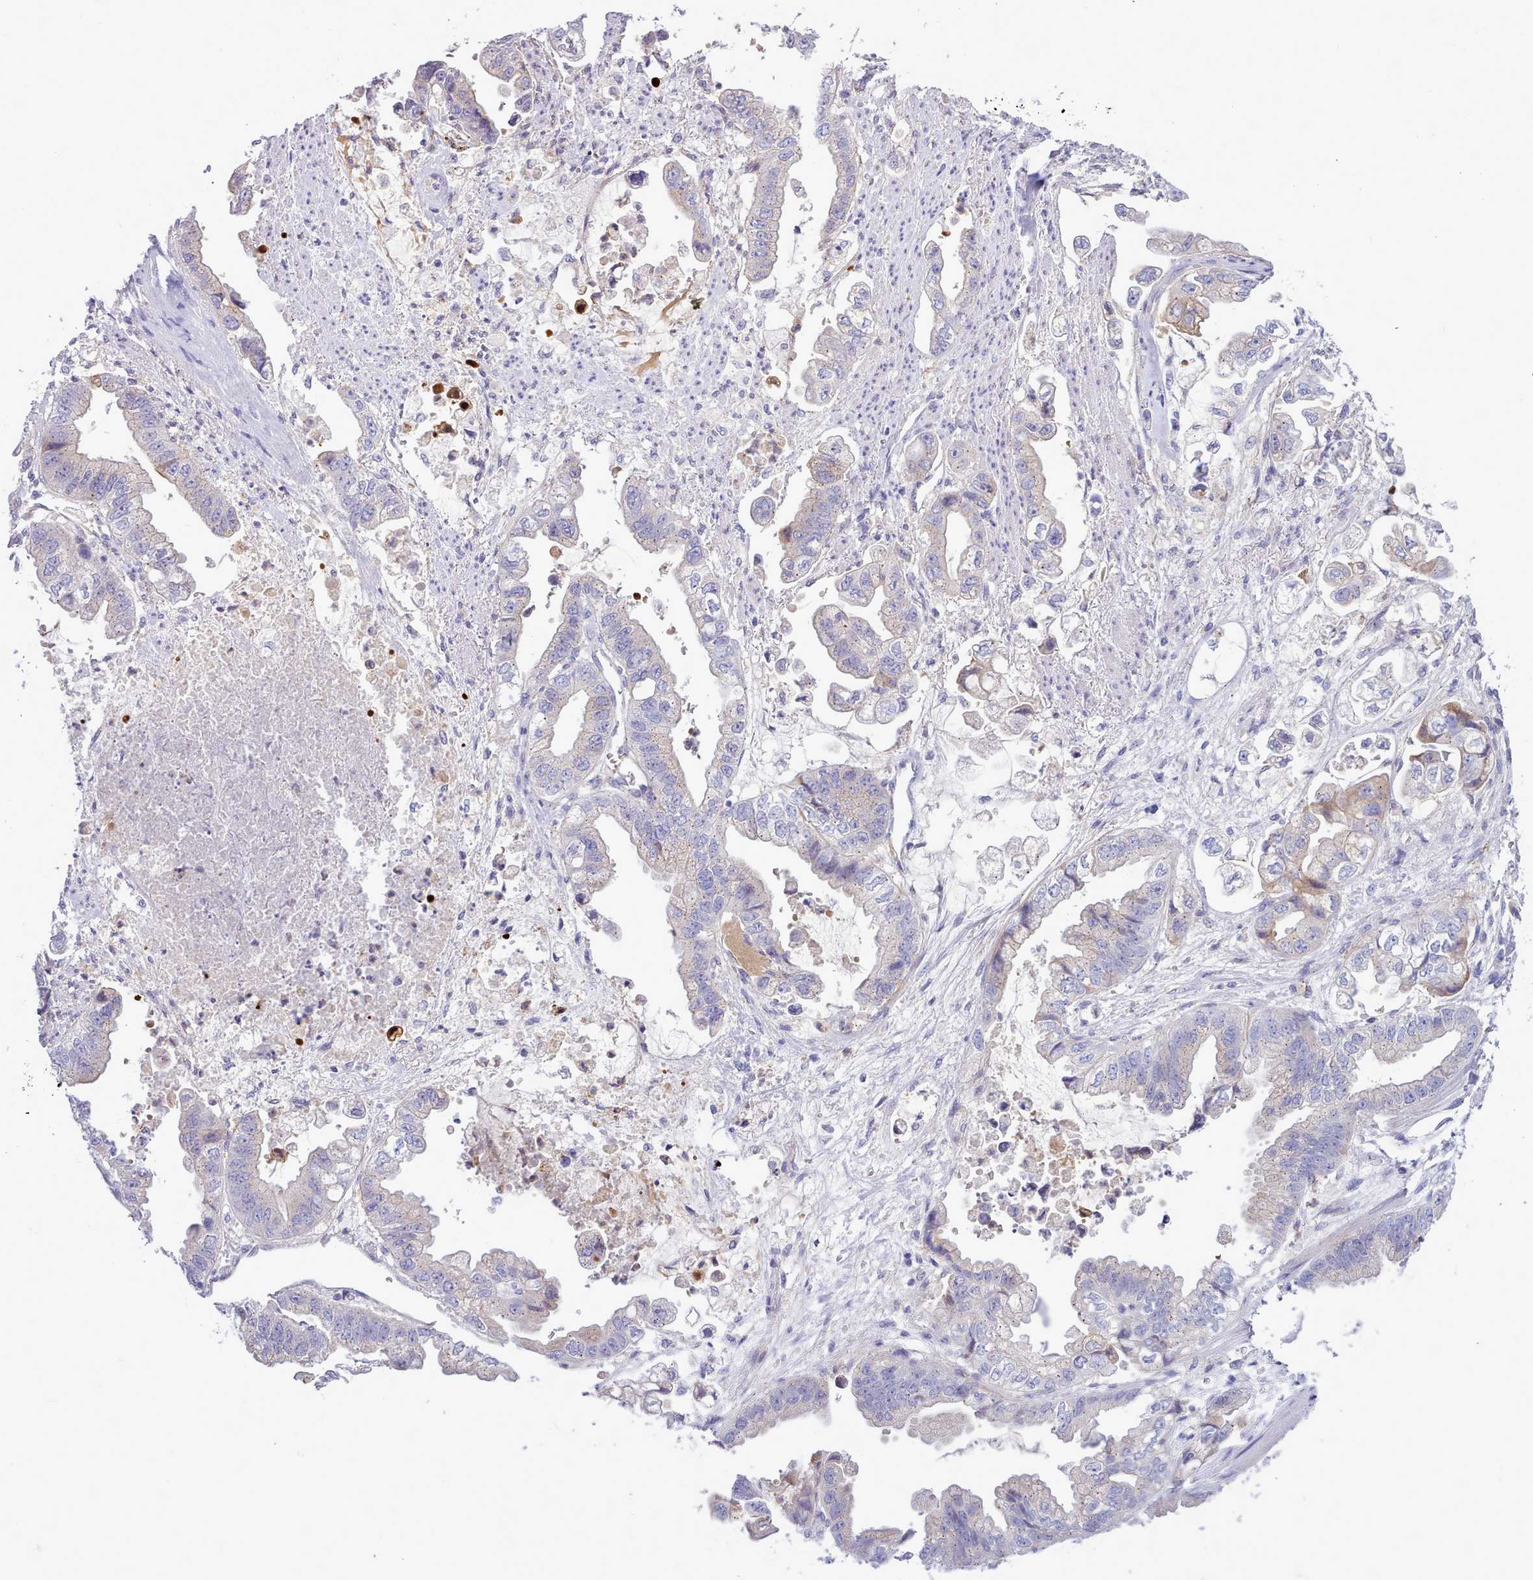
{"staining": {"intensity": "weak", "quantity": "<25%", "location": "cytoplasmic/membranous"}, "tissue": "stomach cancer", "cell_type": "Tumor cells", "image_type": "cancer", "snomed": [{"axis": "morphology", "description": "Adenocarcinoma, NOS"}, {"axis": "topography", "description": "Stomach"}], "caption": "DAB immunohistochemical staining of human adenocarcinoma (stomach) demonstrates no significant positivity in tumor cells.", "gene": "NKX1-2", "patient": {"sex": "male", "age": 62}}